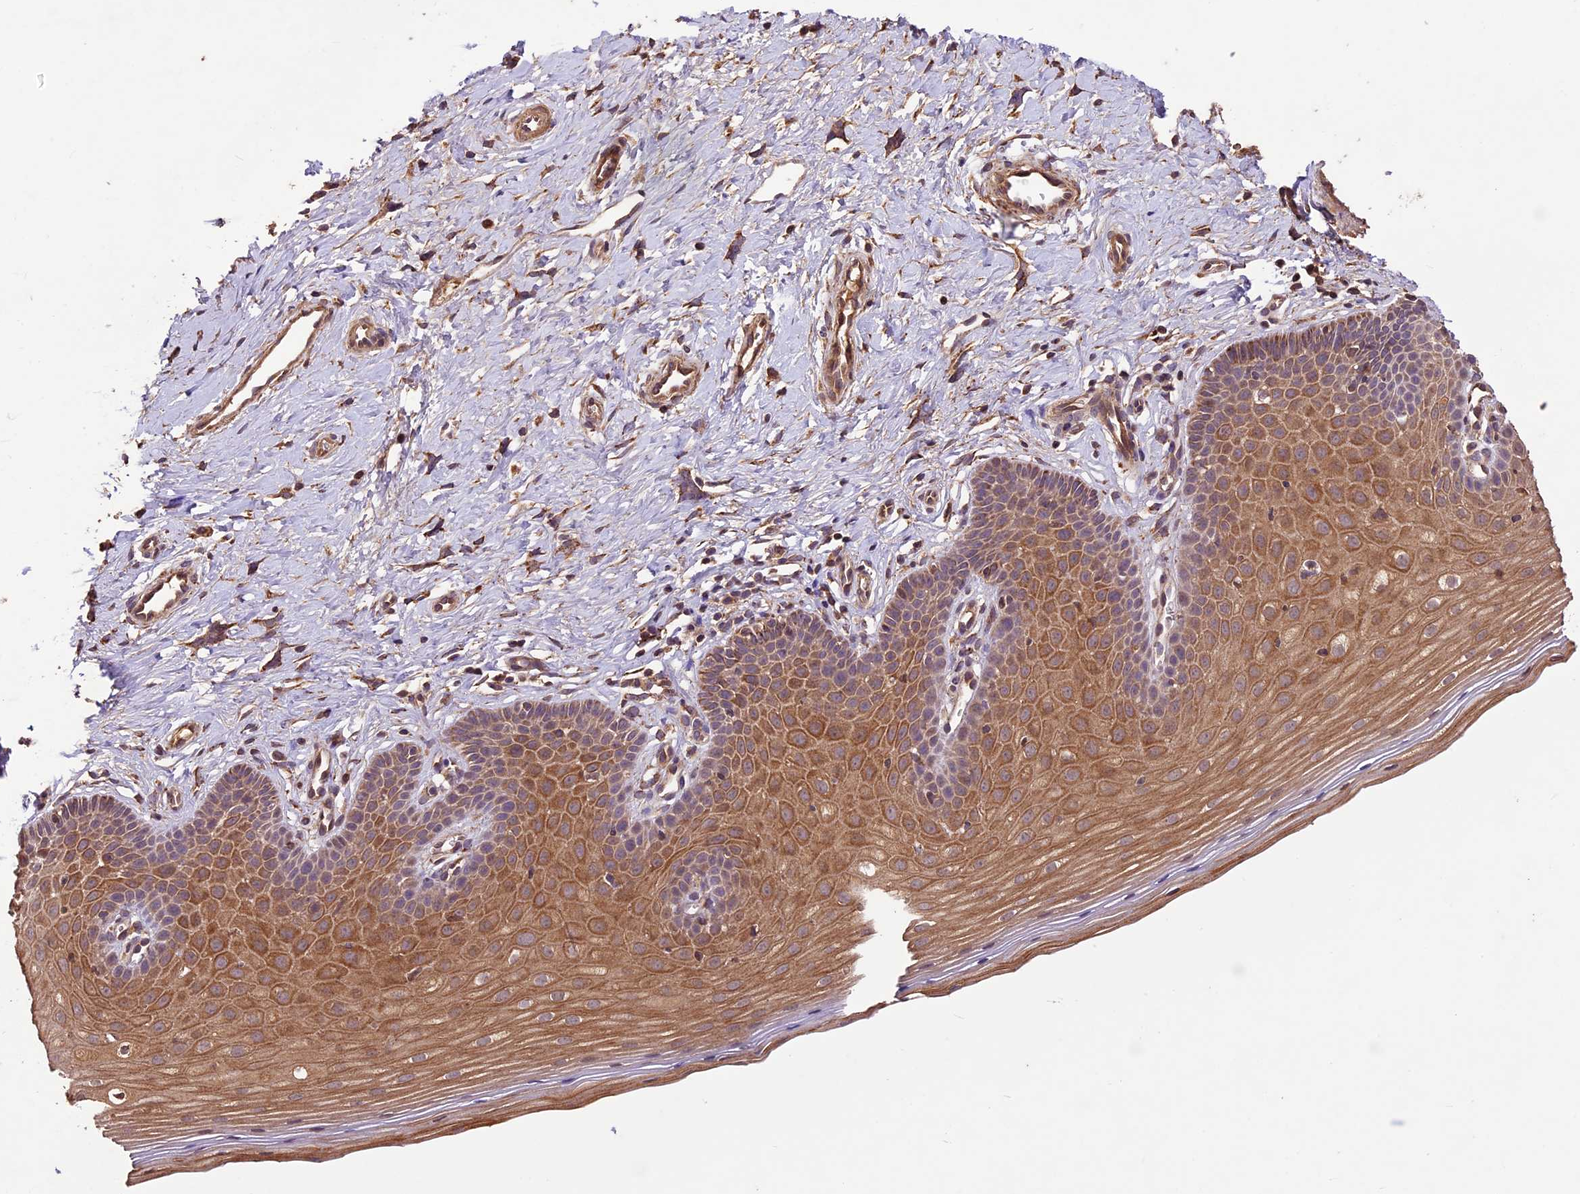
{"staining": {"intensity": "weak", "quantity": ">75%", "location": "cytoplasmic/membranous"}, "tissue": "cervix", "cell_type": "Glandular cells", "image_type": "normal", "snomed": [{"axis": "morphology", "description": "Normal tissue, NOS"}, {"axis": "topography", "description": "Cervix"}], "caption": "Weak cytoplasmic/membranous positivity for a protein is appreciated in approximately >75% of glandular cells of benign cervix using immunohistochemistry.", "gene": "CRLF1", "patient": {"sex": "female", "age": 36}}